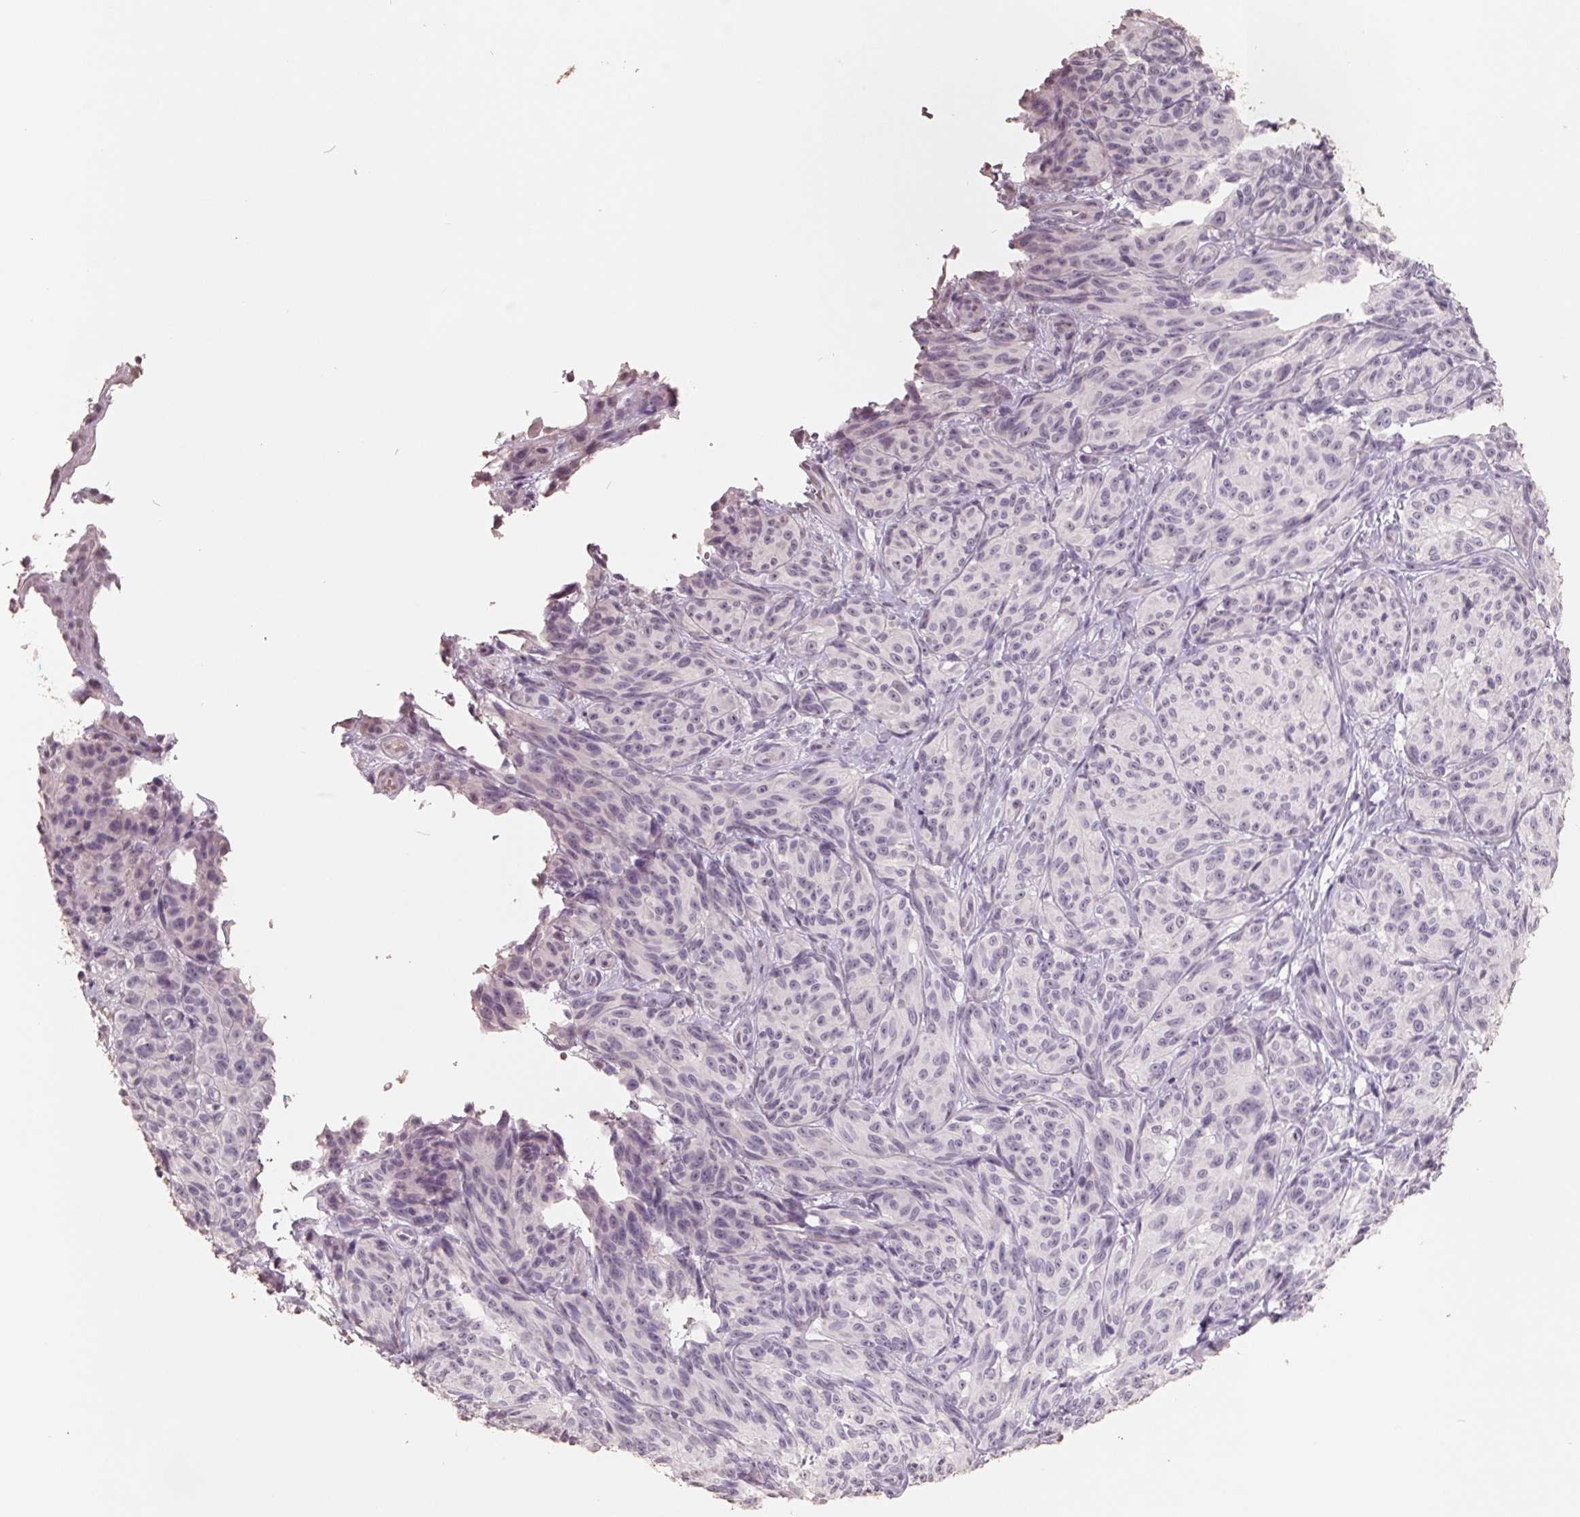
{"staining": {"intensity": "negative", "quantity": "none", "location": "none"}, "tissue": "melanoma", "cell_type": "Tumor cells", "image_type": "cancer", "snomed": [{"axis": "morphology", "description": "Malignant melanoma, NOS"}, {"axis": "topography", "description": "Skin"}], "caption": "IHC micrograph of malignant melanoma stained for a protein (brown), which exhibits no staining in tumor cells.", "gene": "FTCD", "patient": {"sex": "female", "age": 85}}